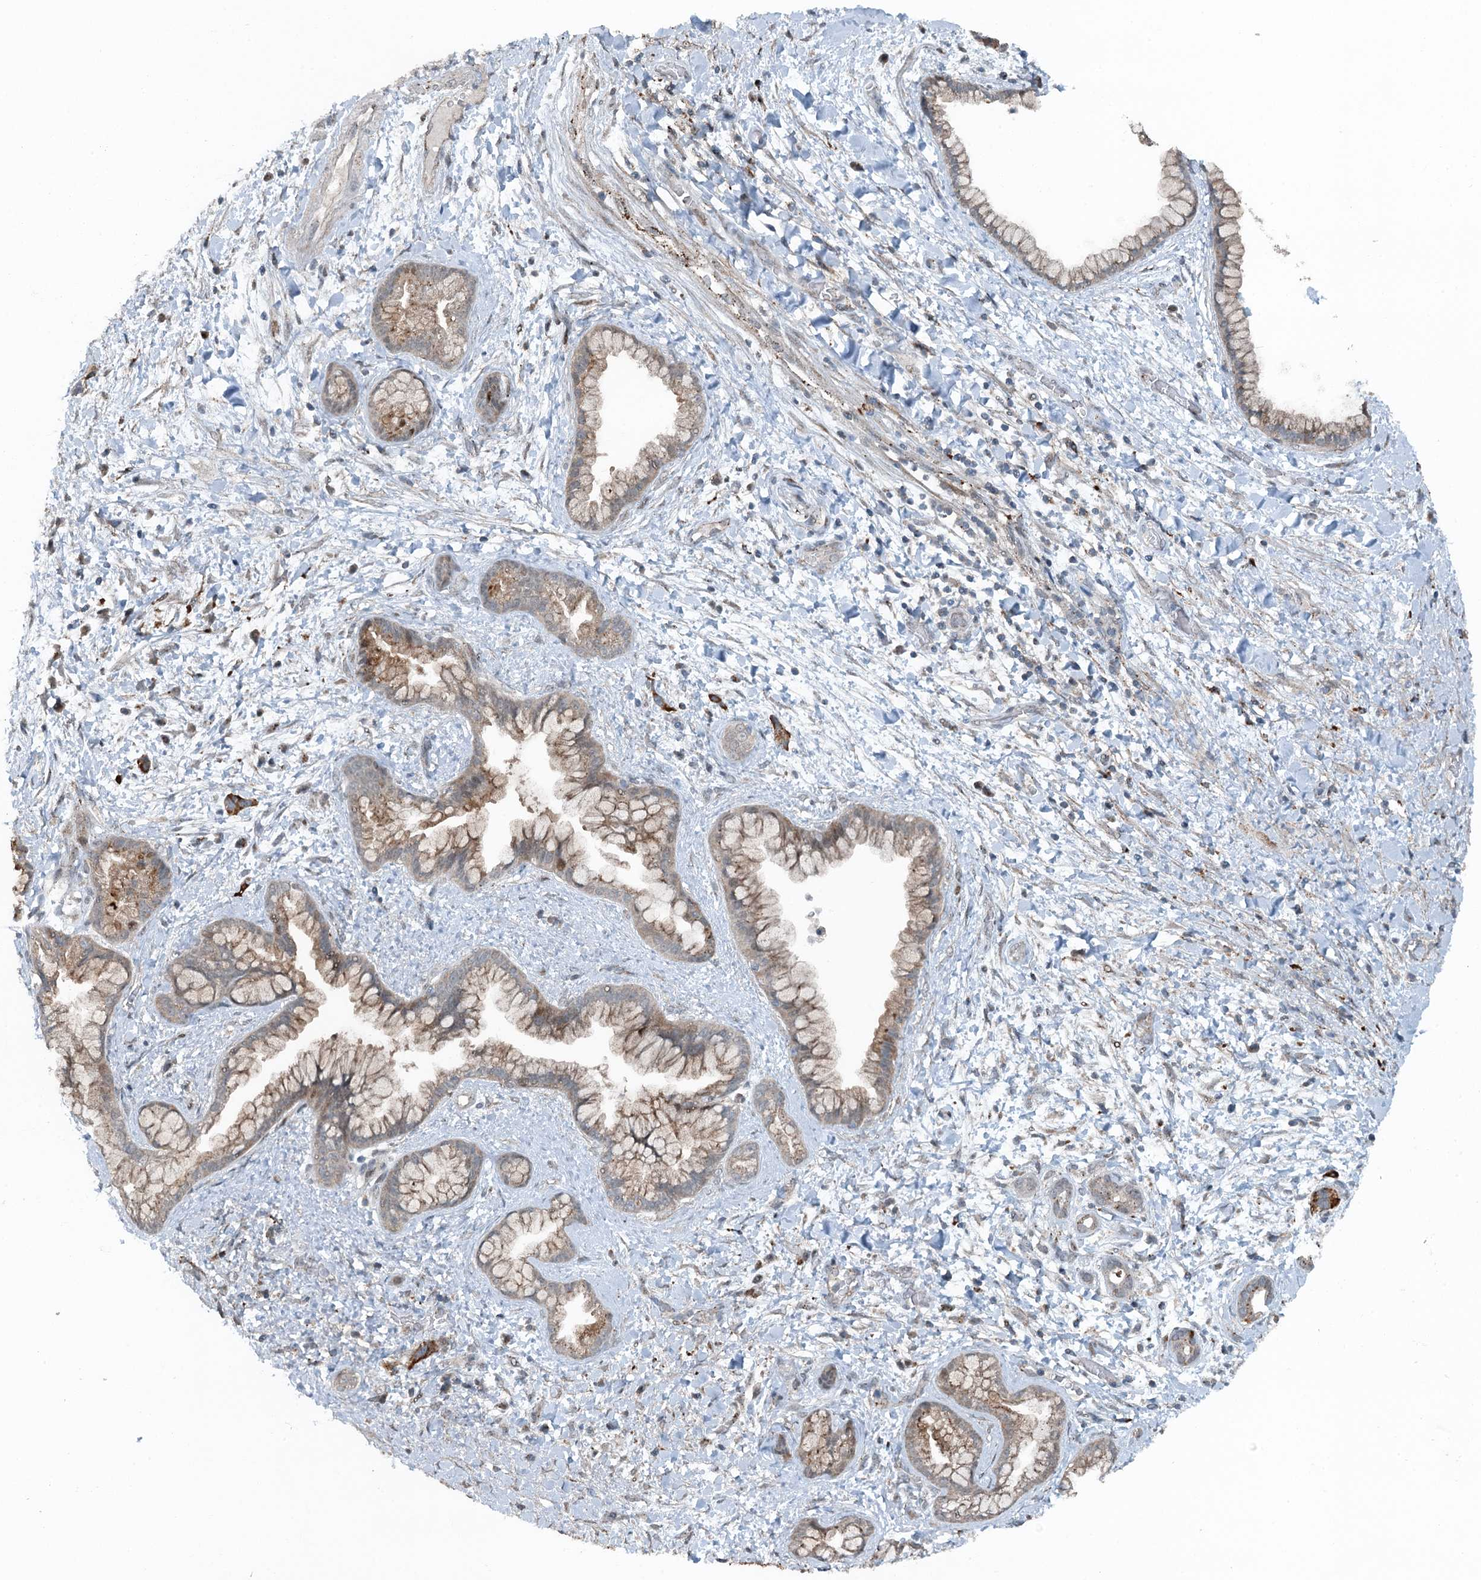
{"staining": {"intensity": "weak", "quantity": "25%-75%", "location": "cytoplasmic/membranous"}, "tissue": "pancreatic cancer", "cell_type": "Tumor cells", "image_type": "cancer", "snomed": [{"axis": "morphology", "description": "Adenocarcinoma, NOS"}, {"axis": "topography", "description": "Pancreas"}], "caption": "An image of pancreatic cancer stained for a protein shows weak cytoplasmic/membranous brown staining in tumor cells.", "gene": "BMERB1", "patient": {"sex": "female", "age": 78}}